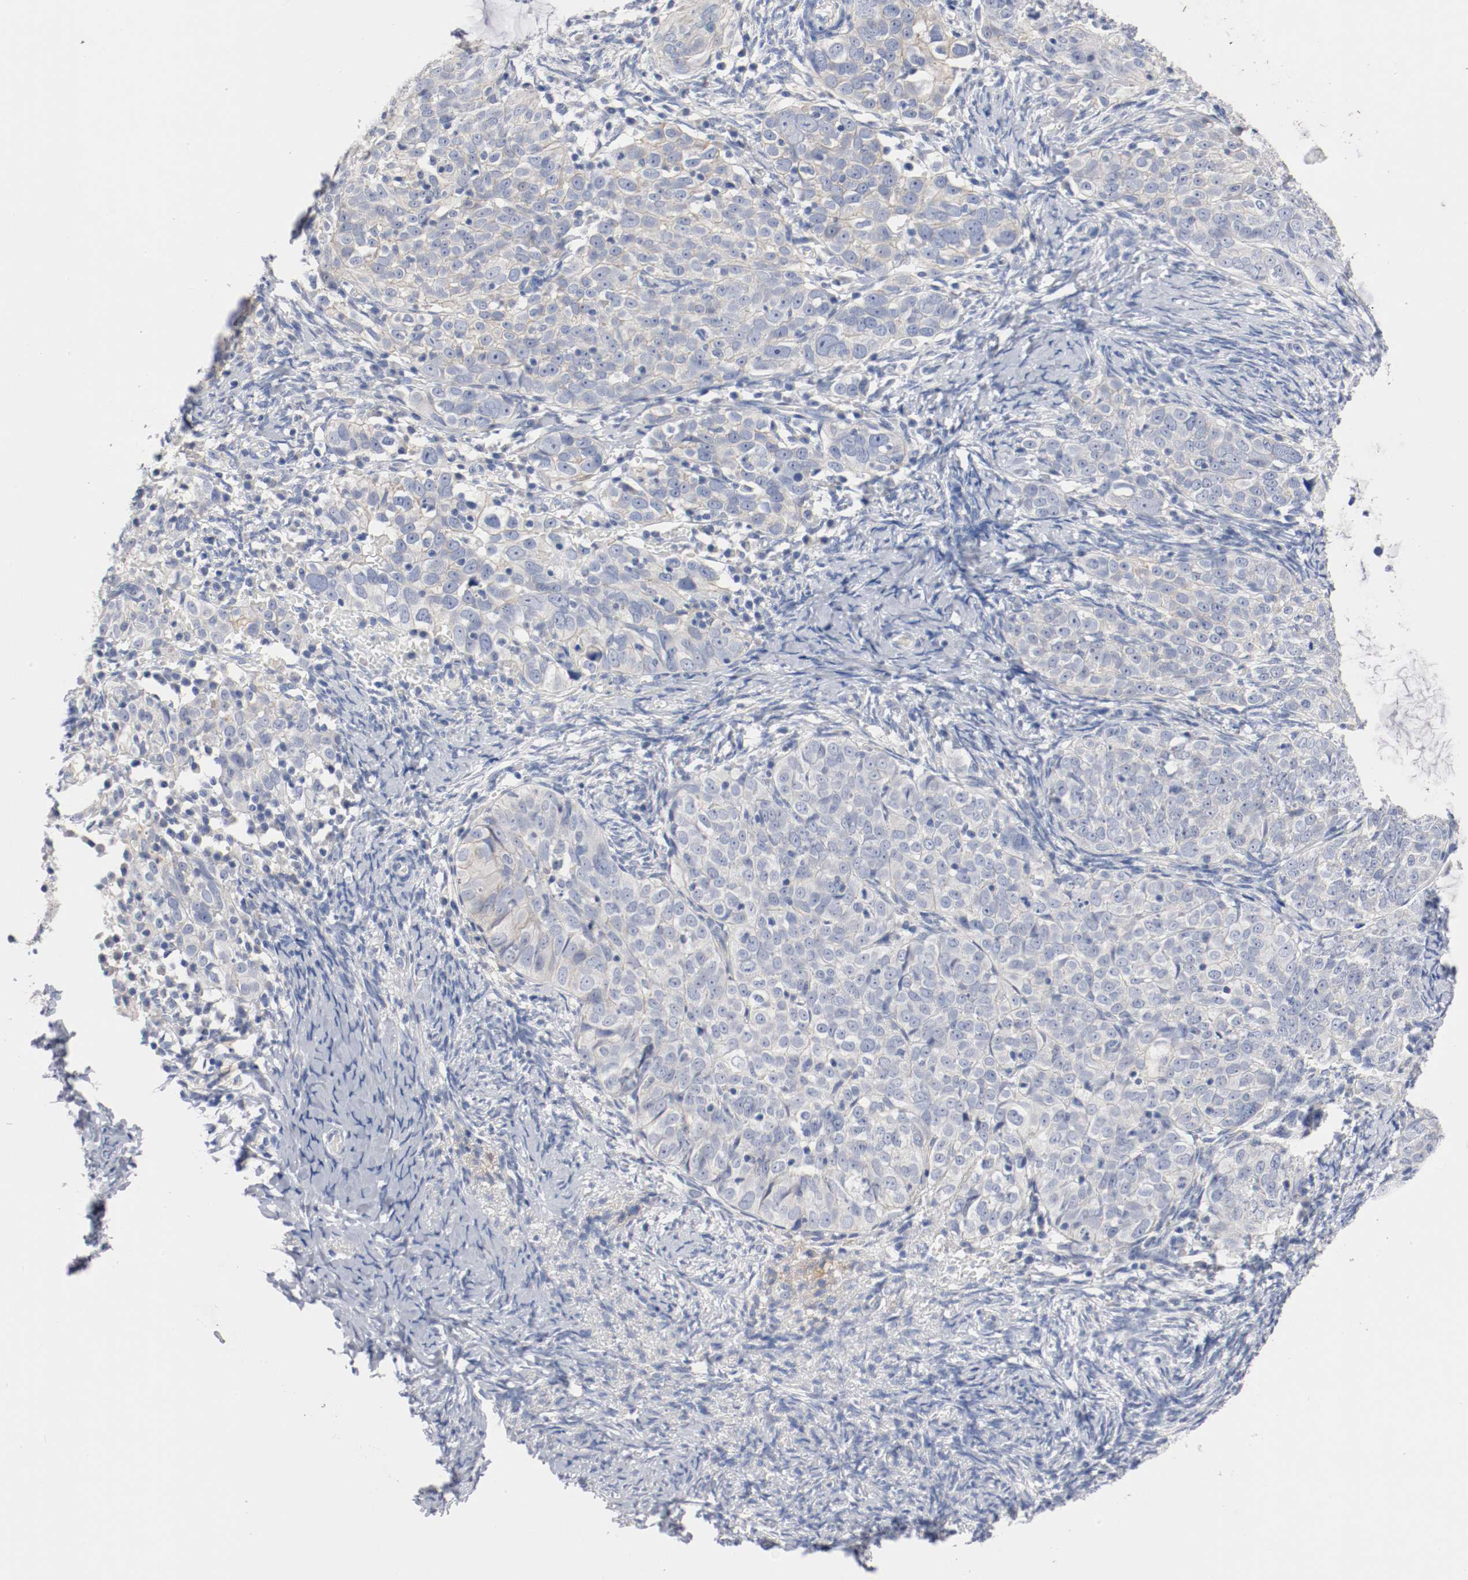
{"staining": {"intensity": "weak", "quantity": "25%-75%", "location": "cytoplasmic/membranous"}, "tissue": "ovarian cancer", "cell_type": "Tumor cells", "image_type": "cancer", "snomed": [{"axis": "morphology", "description": "Normal tissue, NOS"}, {"axis": "morphology", "description": "Cystadenocarcinoma, serous, NOS"}, {"axis": "topography", "description": "Ovary"}], "caption": "Human serous cystadenocarcinoma (ovarian) stained with a brown dye demonstrates weak cytoplasmic/membranous positive staining in approximately 25%-75% of tumor cells.", "gene": "TNC", "patient": {"sex": "female", "age": 62}}